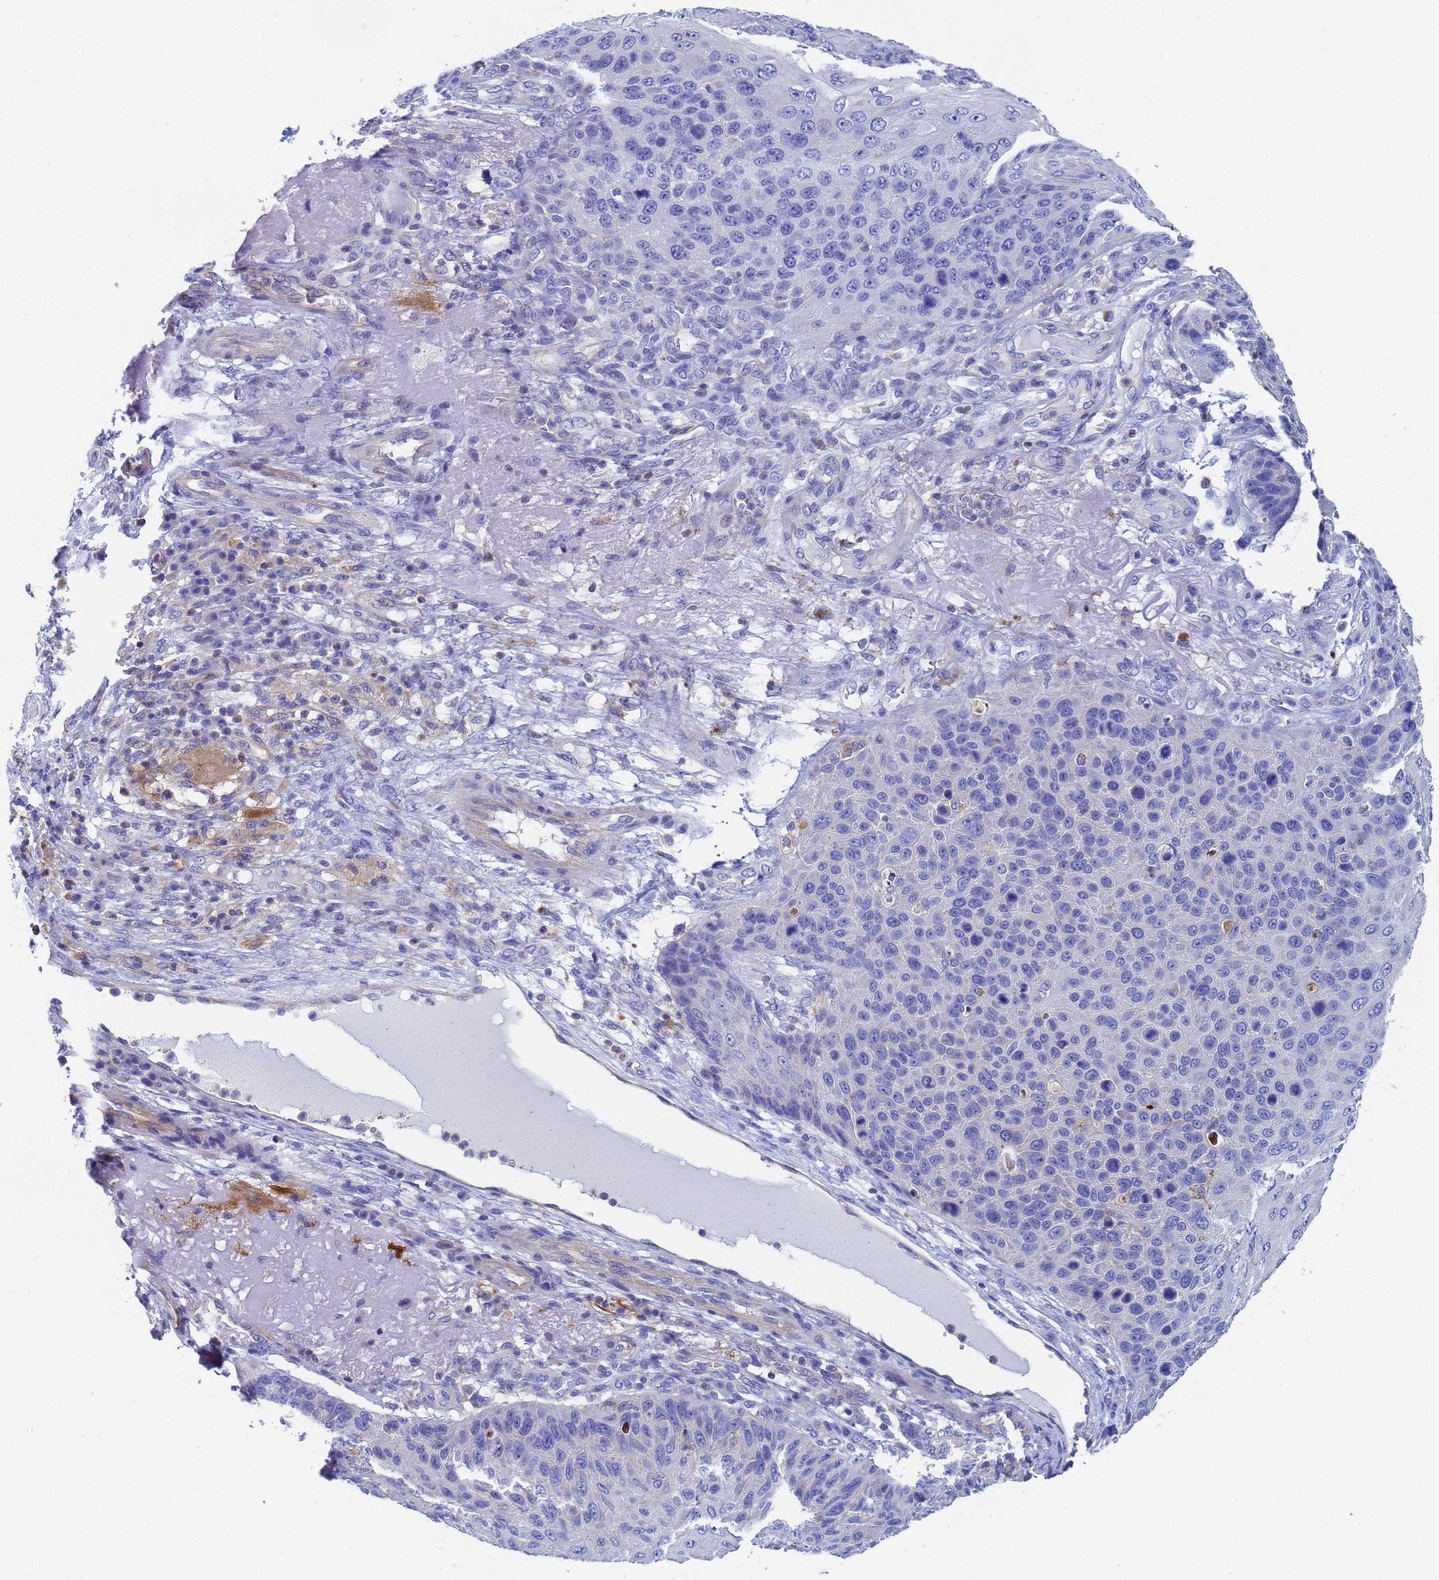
{"staining": {"intensity": "negative", "quantity": "none", "location": "none"}, "tissue": "skin cancer", "cell_type": "Tumor cells", "image_type": "cancer", "snomed": [{"axis": "morphology", "description": "Squamous cell carcinoma, NOS"}, {"axis": "topography", "description": "Skin"}], "caption": "An image of skin squamous cell carcinoma stained for a protein exhibits no brown staining in tumor cells.", "gene": "GCHFR", "patient": {"sex": "female", "age": 88}}